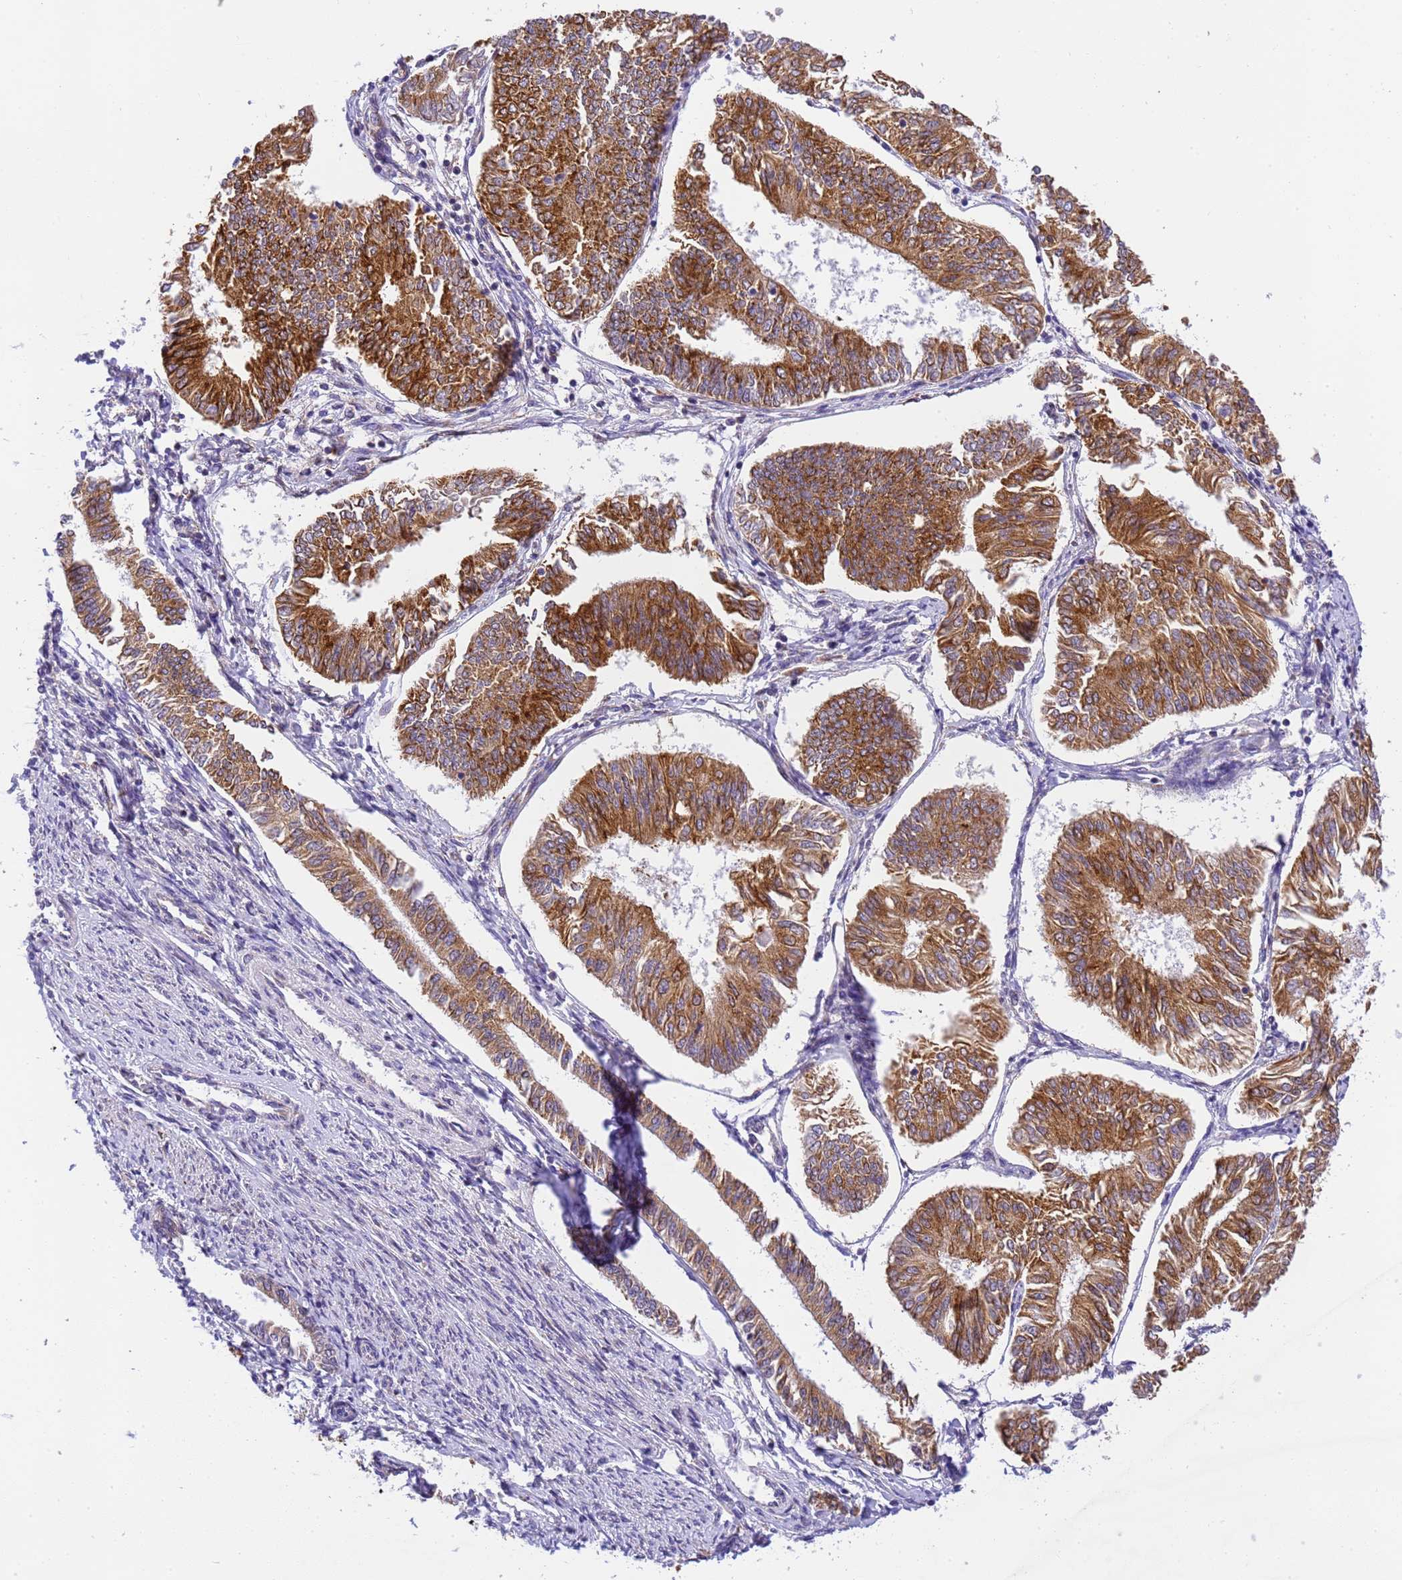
{"staining": {"intensity": "strong", "quantity": ">75%", "location": "cytoplasmic/membranous"}, "tissue": "endometrial cancer", "cell_type": "Tumor cells", "image_type": "cancer", "snomed": [{"axis": "morphology", "description": "Adenocarcinoma, NOS"}, {"axis": "topography", "description": "Endometrium"}], "caption": "Human endometrial adenocarcinoma stained with a protein marker demonstrates strong staining in tumor cells.", "gene": "RHBDD3", "patient": {"sex": "female", "age": 58}}